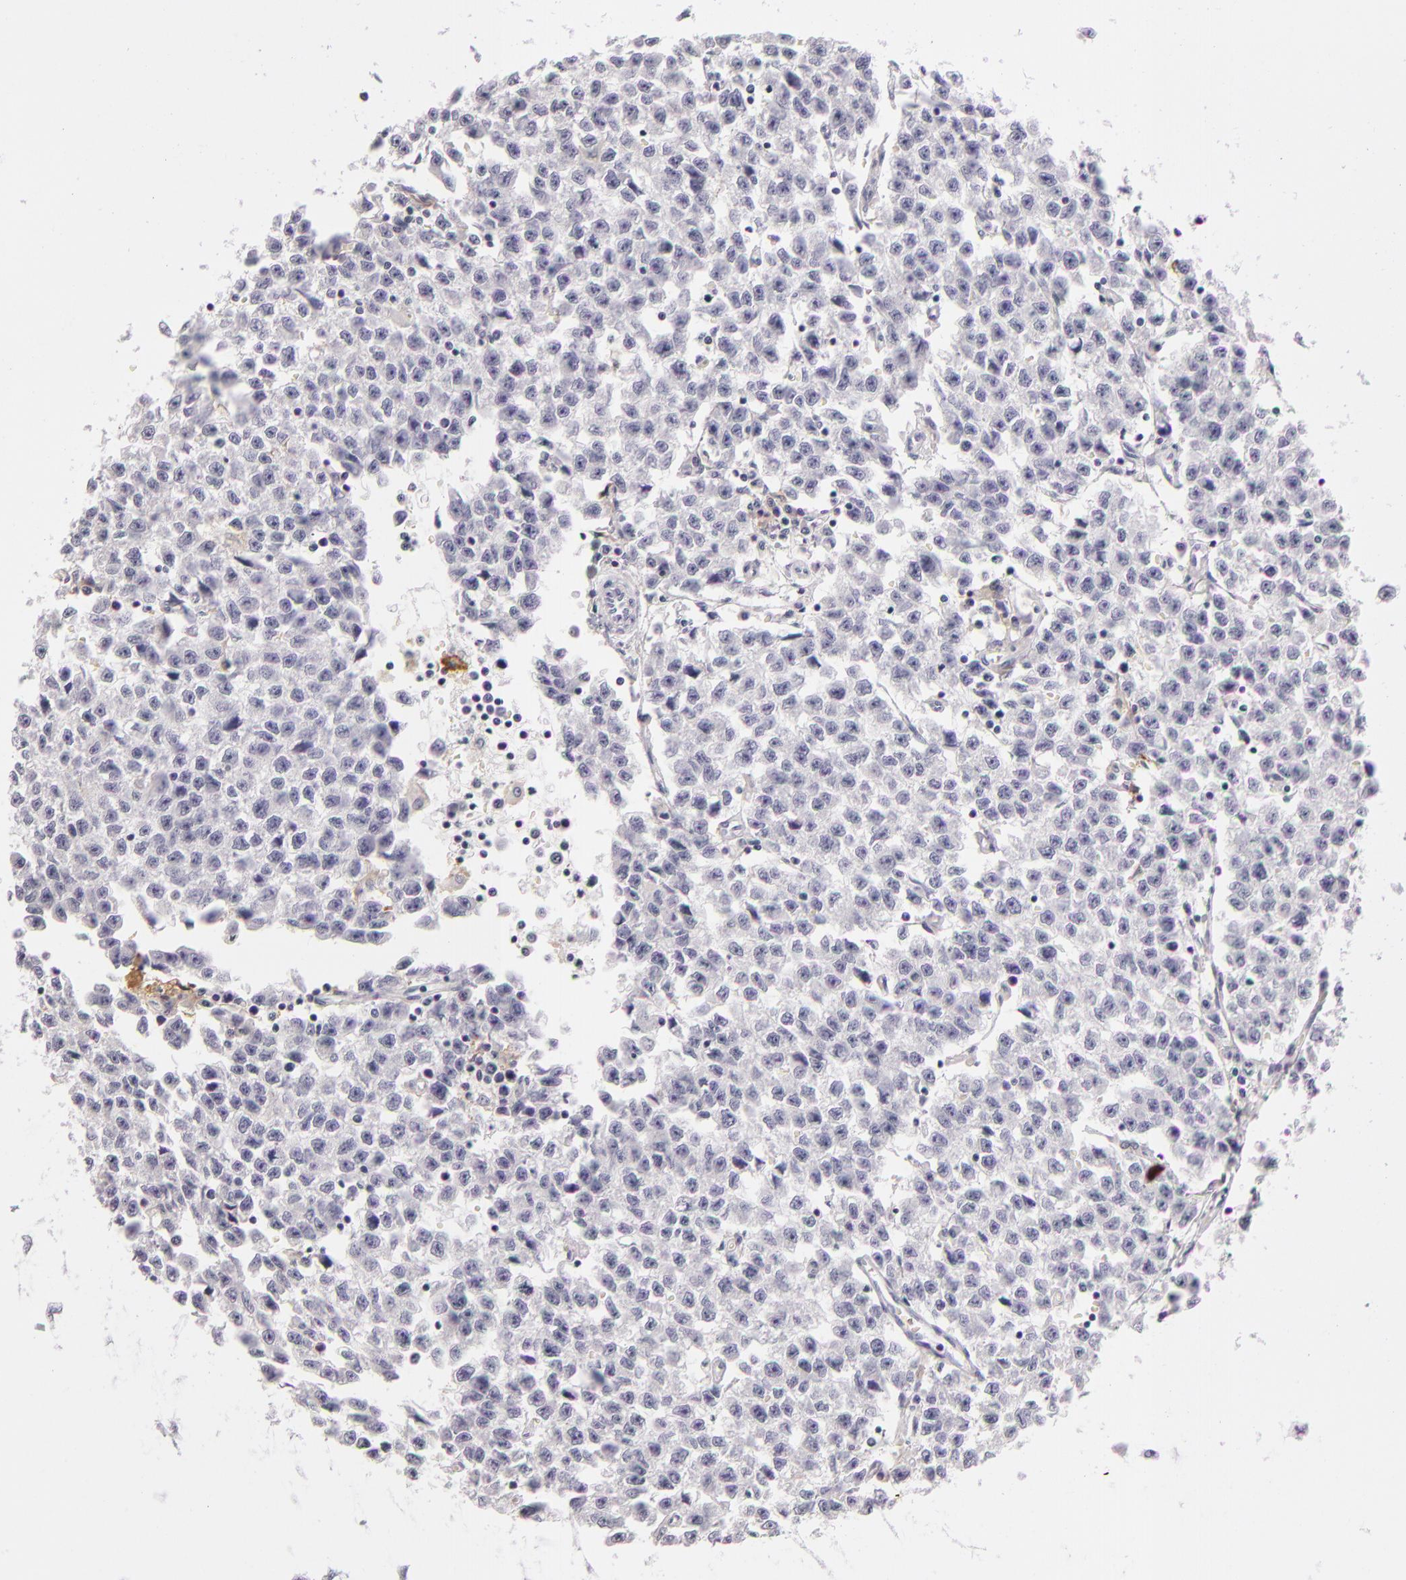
{"staining": {"intensity": "negative", "quantity": "none", "location": "none"}, "tissue": "testis cancer", "cell_type": "Tumor cells", "image_type": "cancer", "snomed": [{"axis": "morphology", "description": "Seminoma, NOS"}, {"axis": "topography", "description": "Testis"}], "caption": "The image displays no staining of tumor cells in testis cancer (seminoma).", "gene": "CD40", "patient": {"sex": "male", "age": 35}}